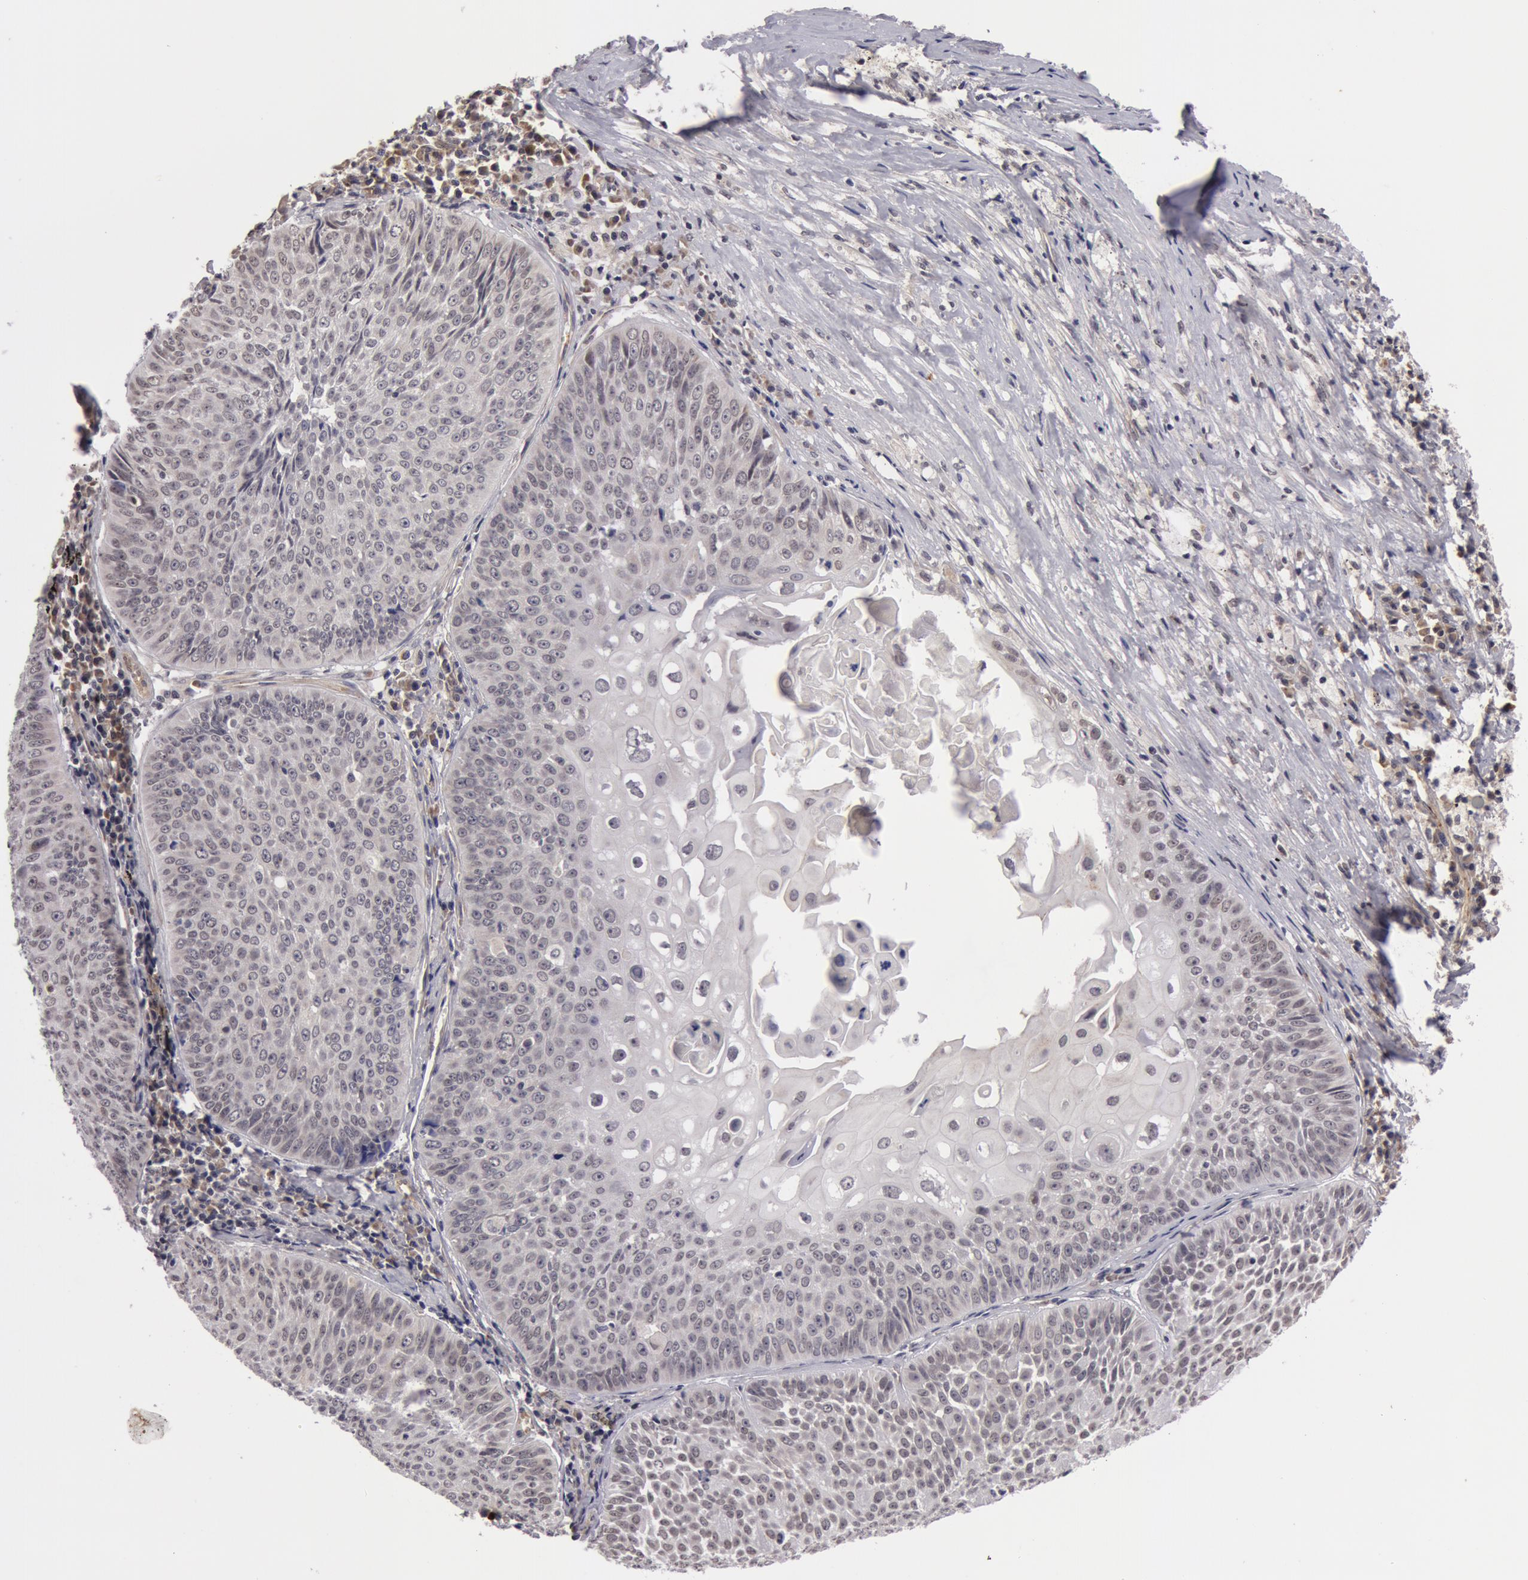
{"staining": {"intensity": "negative", "quantity": "none", "location": "none"}, "tissue": "lung cancer", "cell_type": "Tumor cells", "image_type": "cancer", "snomed": [{"axis": "morphology", "description": "Adenocarcinoma, NOS"}, {"axis": "topography", "description": "Lung"}], "caption": "This is an IHC image of human lung adenocarcinoma. There is no positivity in tumor cells.", "gene": "SYTL4", "patient": {"sex": "male", "age": 60}}